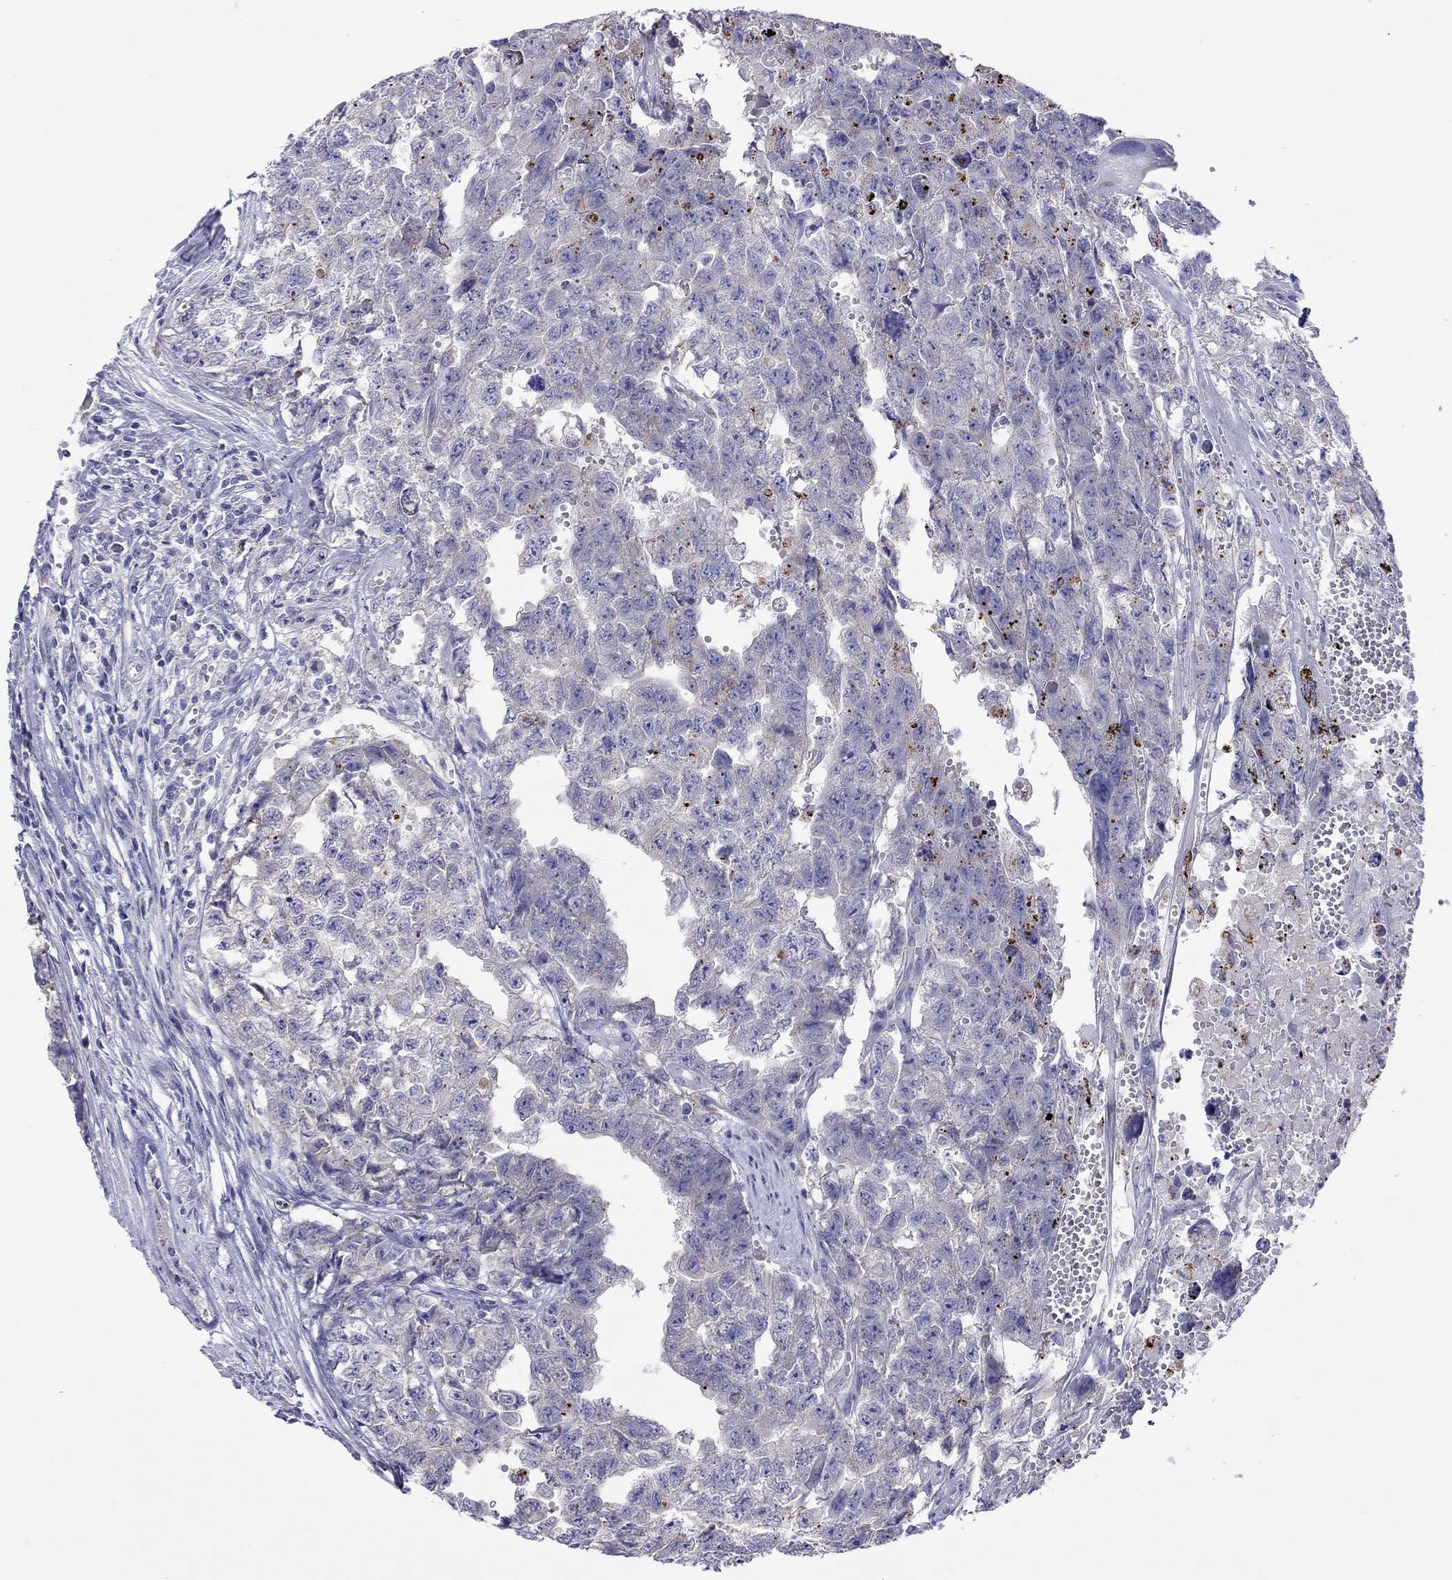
{"staining": {"intensity": "negative", "quantity": "none", "location": "none"}, "tissue": "testis cancer", "cell_type": "Tumor cells", "image_type": "cancer", "snomed": [{"axis": "morphology", "description": "Seminoma, NOS"}, {"axis": "morphology", "description": "Carcinoma, Embryonal, NOS"}, {"axis": "topography", "description": "Testis"}], "caption": "DAB (3,3'-diaminobenzidine) immunohistochemical staining of human testis cancer (embryonal carcinoma) reveals no significant expression in tumor cells.", "gene": "COL9A1", "patient": {"sex": "male", "age": 22}}